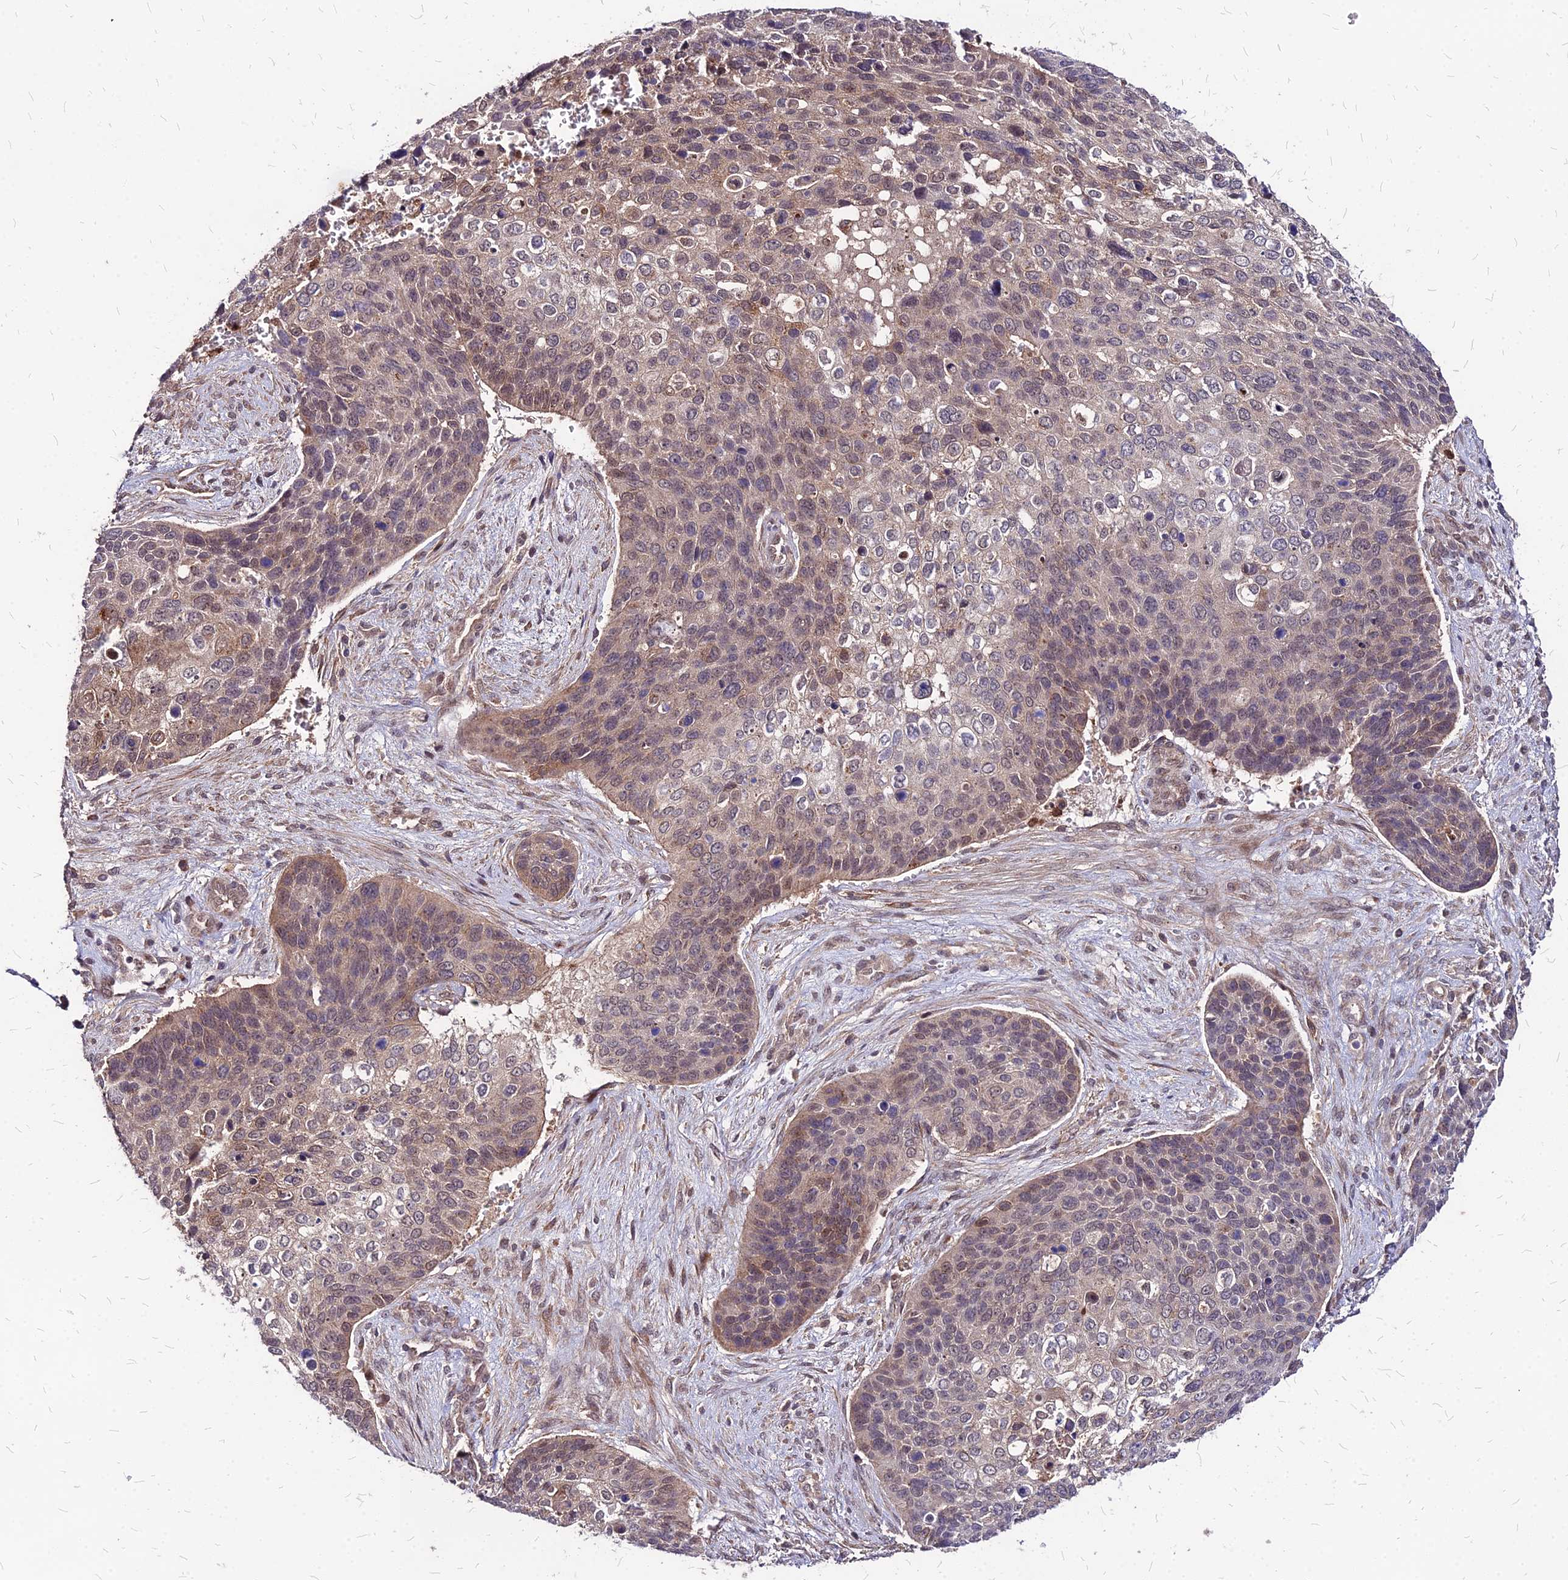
{"staining": {"intensity": "weak", "quantity": ">75%", "location": "cytoplasmic/membranous,nuclear"}, "tissue": "skin cancer", "cell_type": "Tumor cells", "image_type": "cancer", "snomed": [{"axis": "morphology", "description": "Basal cell carcinoma"}, {"axis": "topography", "description": "Skin"}], "caption": "This is an image of IHC staining of basal cell carcinoma (skin), which shows weak staining in the cytoplasmic/membranous and nuclear of tumor cells.", "gene": "APBA3", "patient": {"sex": "female", "age": 74}}